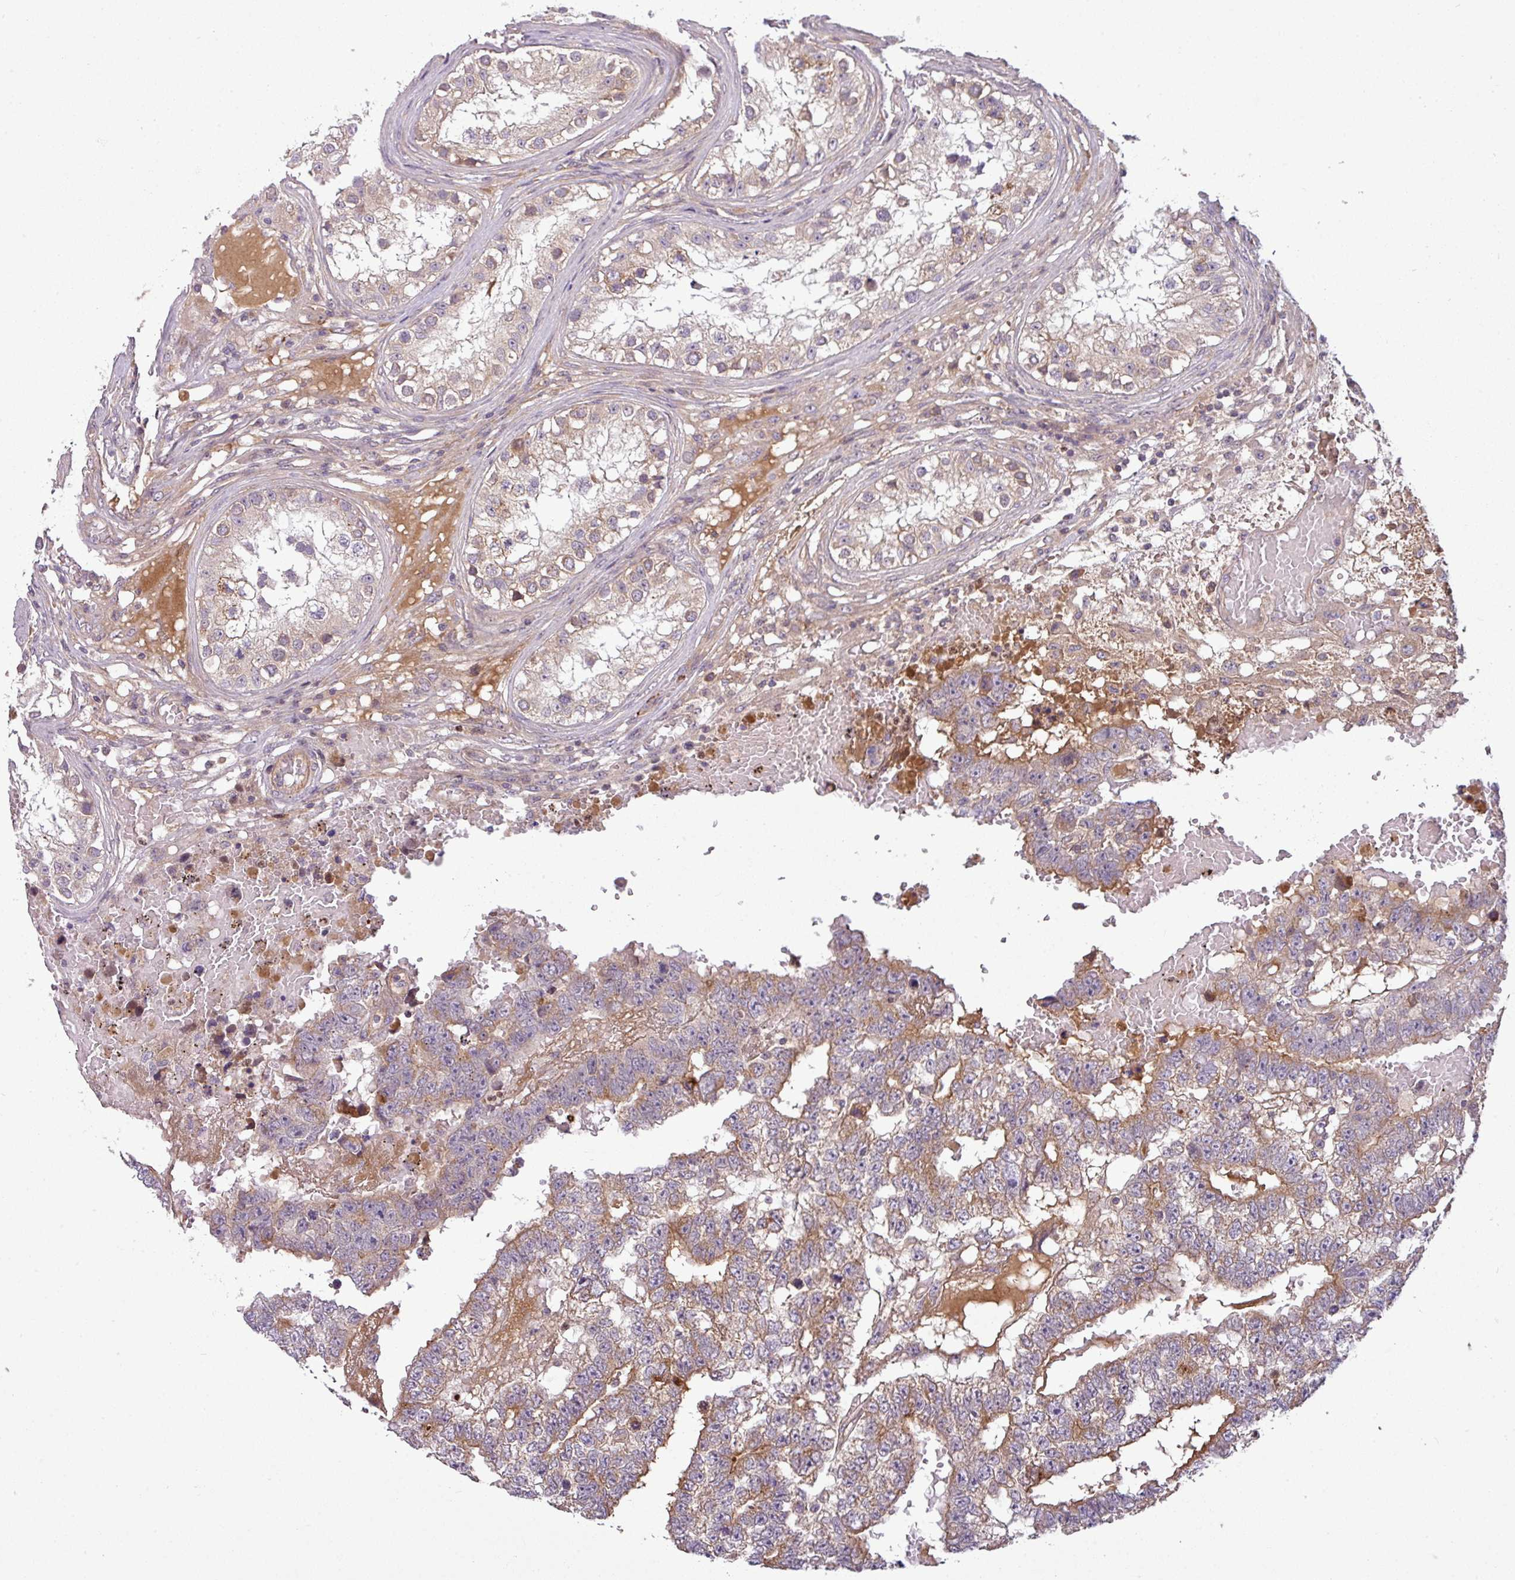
{"staining": {"intensity": "moderate", "quantity": ">75%", "location": "cytoplasmic/membranous"}, "tissue": "testis cancer", "cell_type": "Tumor cells", "image_type": "cancer", "snomed": [{"axis": "morphology", "description": "Carcinoma, Embryonal, NOS"}, {"axis": "topography", "description": "Testis"}], "caption": "An IHC image of tumor tissue is shown. Protein staining in brown highlights moderate cytoplasmic/membranous positivity in testis cancer within tumor cells. The protein of interest is shown in brown color, while the nuclei are stained blue.", "gene": "PAPLN", "patient": {"sex": "male", "age": 25}}